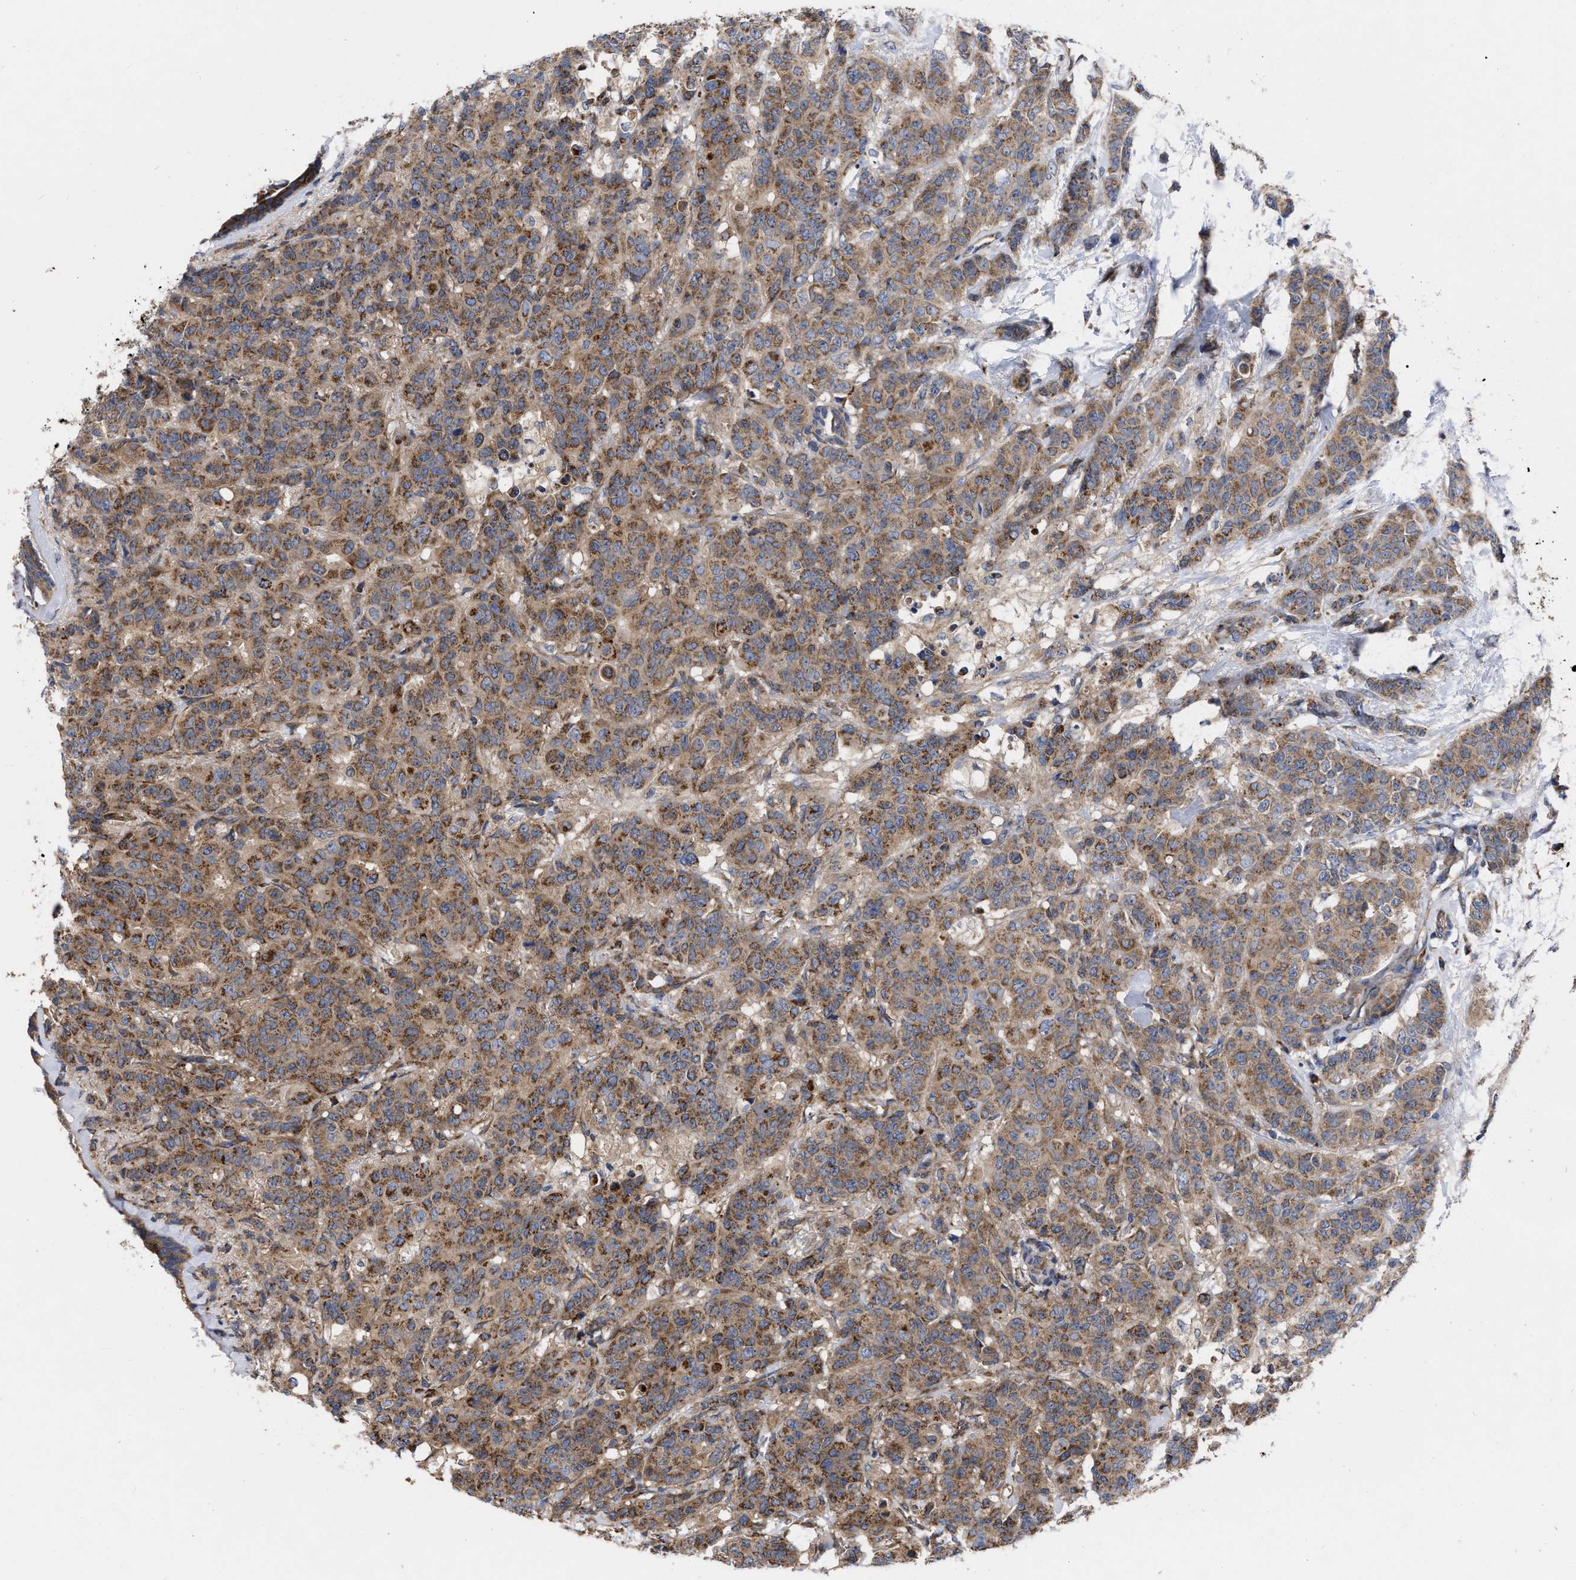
{"staining": {"intensity": "moderate", "quantity": ">75%", "location": "cytoplasmic/membranous"}, "tissue": "breast cancer", "cell_type": "Tumor cells", "image_type": "cancer", "snomed": [{"axis": "morphology", "description": "Normal tissue, NOS"}, {"axis": "morphology", "description": "Duct carcinoma"}, {"axis": "topography", "description": "Breast"}], "caption": "DAB immunohistochemical staining of human breast cancer (infiltrating ductal carcinoma) exhibits moderate cytoplasmic/membranous protein expression in about >75% of tumor cells.", "gene": "CDKN2C", "patient": {"sex": "female", "age": 40}}